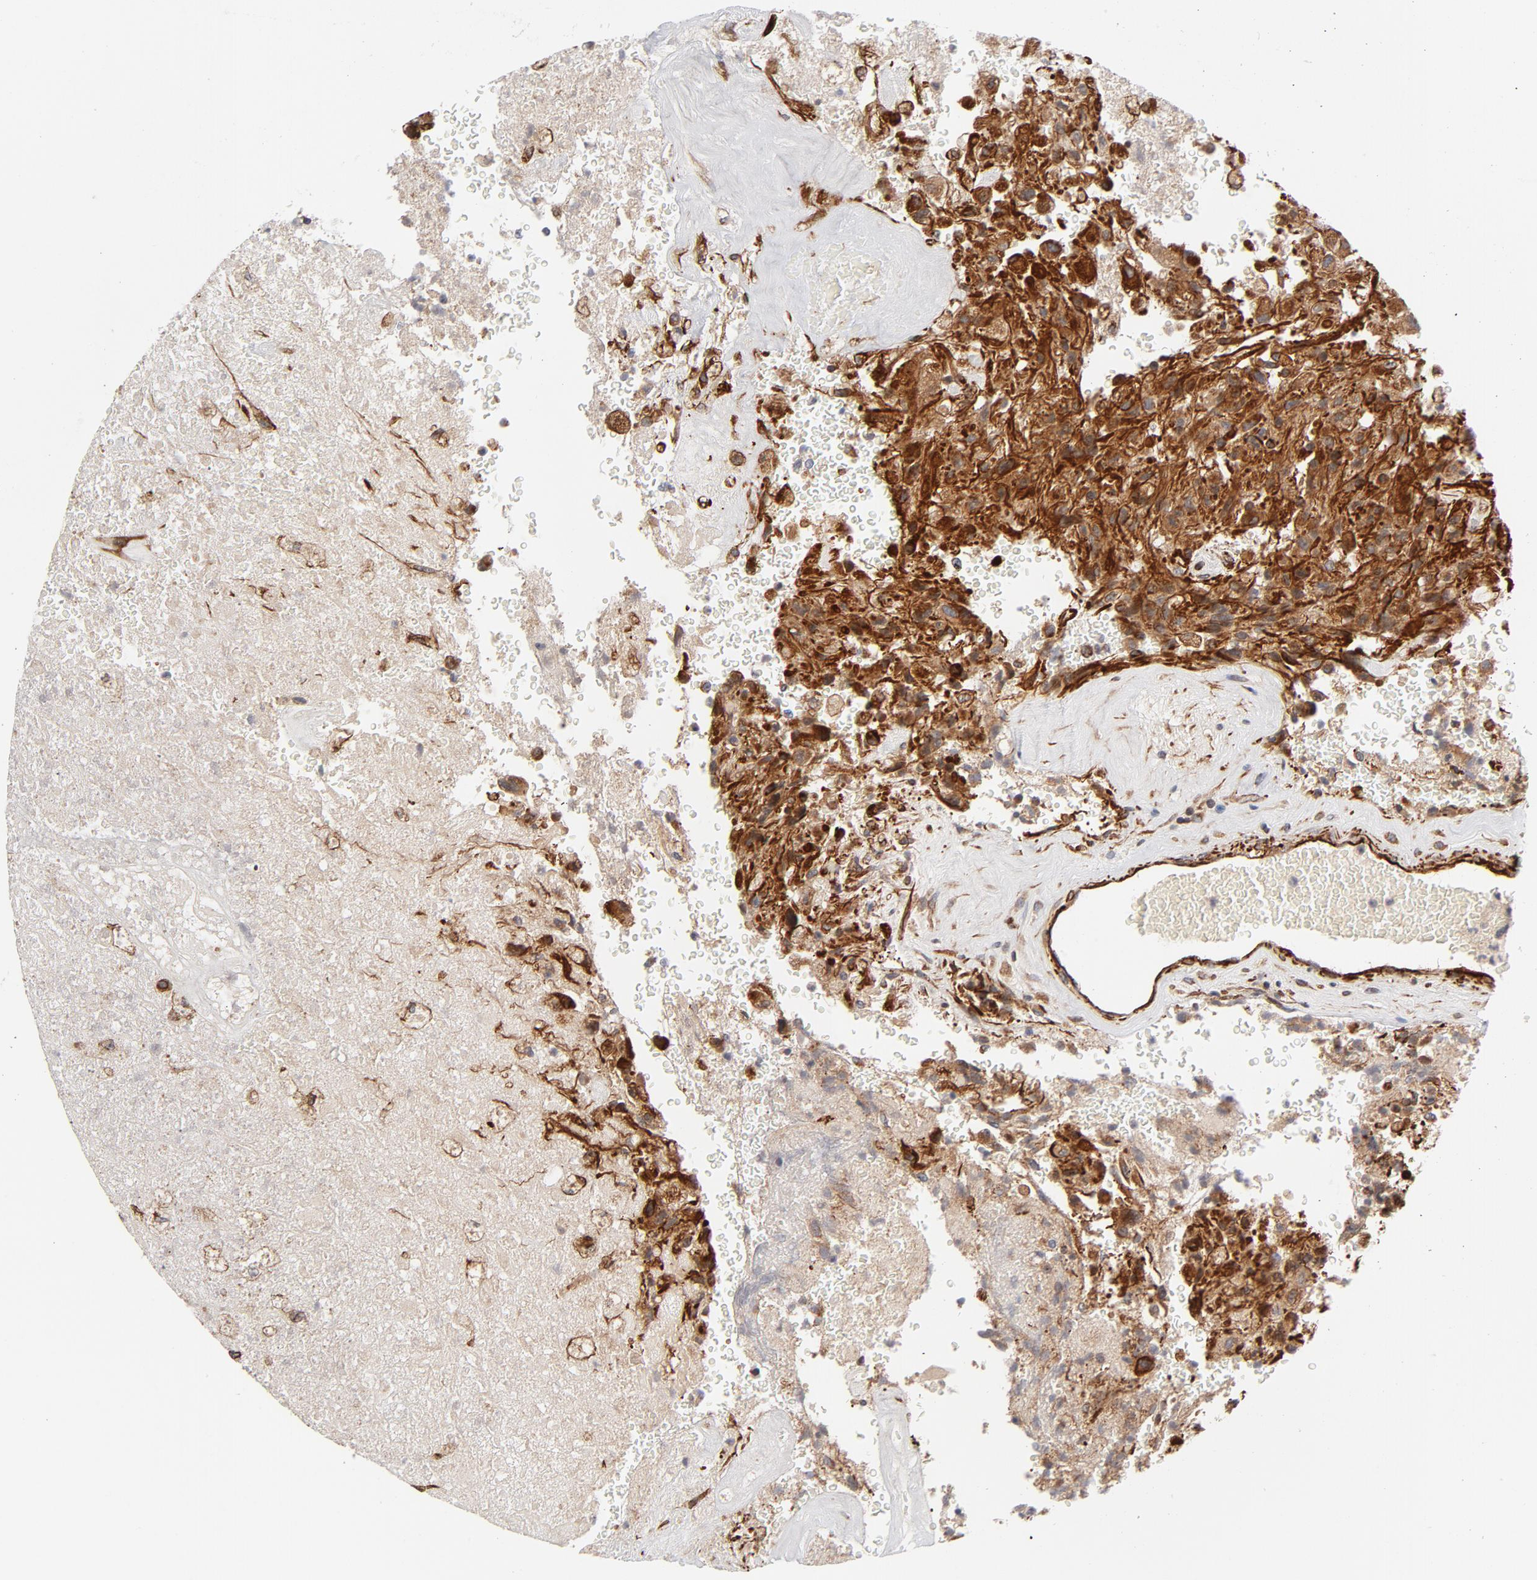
{"staining": {"intensity": "moderate", "quantity": "25%-75%", "location": "cytoplasmic/membranous"}, "tissue": "glioma", "cell_type": "Tumor cells", "image_type": "cancer", "snomed": [{"axis": "morphology", "description": "Normal tissue, NOS"}, {"axis": "morphology", "description": "Glioma, malignant, High grade"}, {"axis": "topography", "description": "Cerebral cortex"}], "caption": "Immunohistochemistry (IHC) staining of high-grade glioma (malignant), which reveals medium levels of moderate cytoplasmic/membranous expression in approximately 25%-75% of tumor cells indicating moderate cytoplasmic/membranous protein staining. The staining was performed using DAB (brown) for protein detection and nuclei were counterstained in hematoxylin (blue).", "gene": "DNAAF2", "patient": {"sex": "male", "age": 56}}